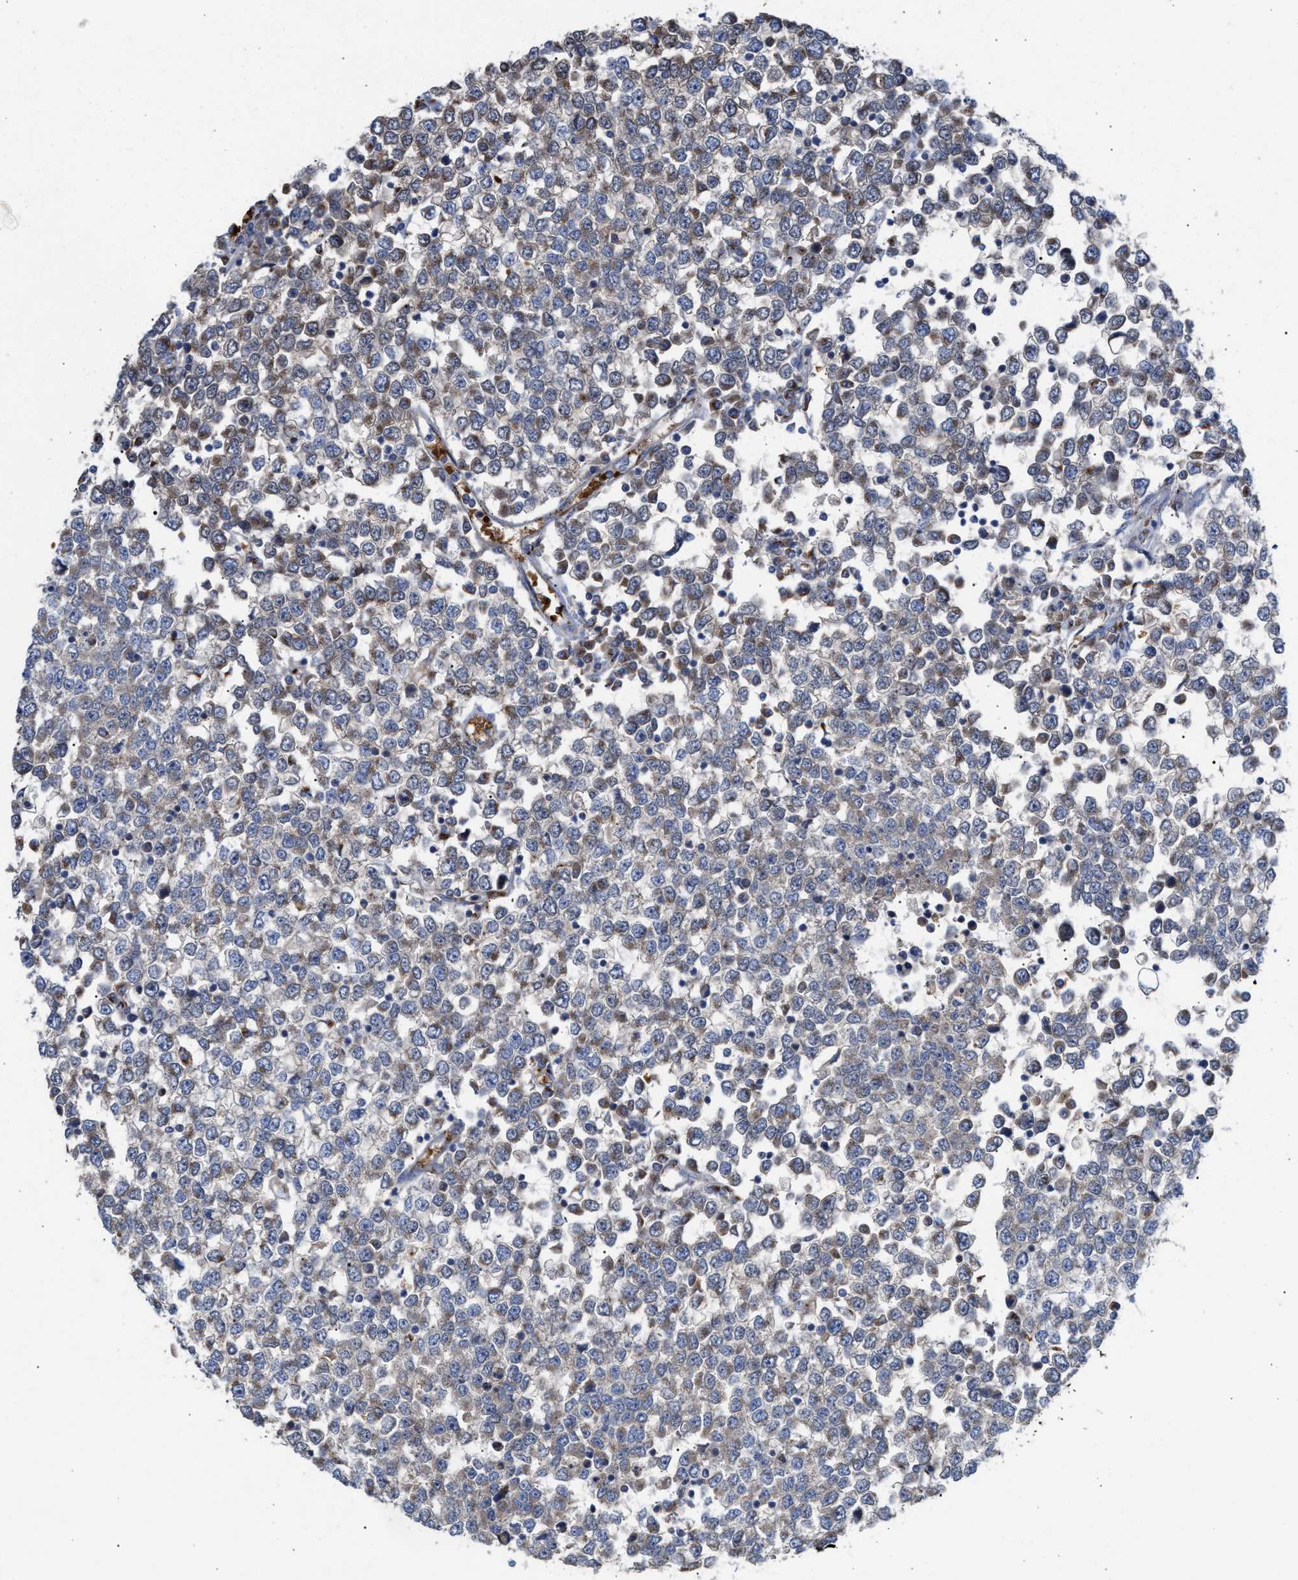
{"staining": {"intensity": "weak", "quantity": "25%-75%", "location": "cytoplasmic/membranous"}, "tissue": "testis cancer", "cell_type": "Tumor cells", "image_type": "cancer", "snomed": [{"axis": "morphology", "description": "Seminoma, NOS"}, {"axis": "topography", "description": "Testis"}], "caption": "Testis cancer stained with DAB (3,3'-diaminobenzidine) IHC displays low levels of weak cytoplasmic/membranous staining in about 25%-75% of tumor cells.", "gene": "CCL2", "patient": {"sex": "male", "age": 65}}